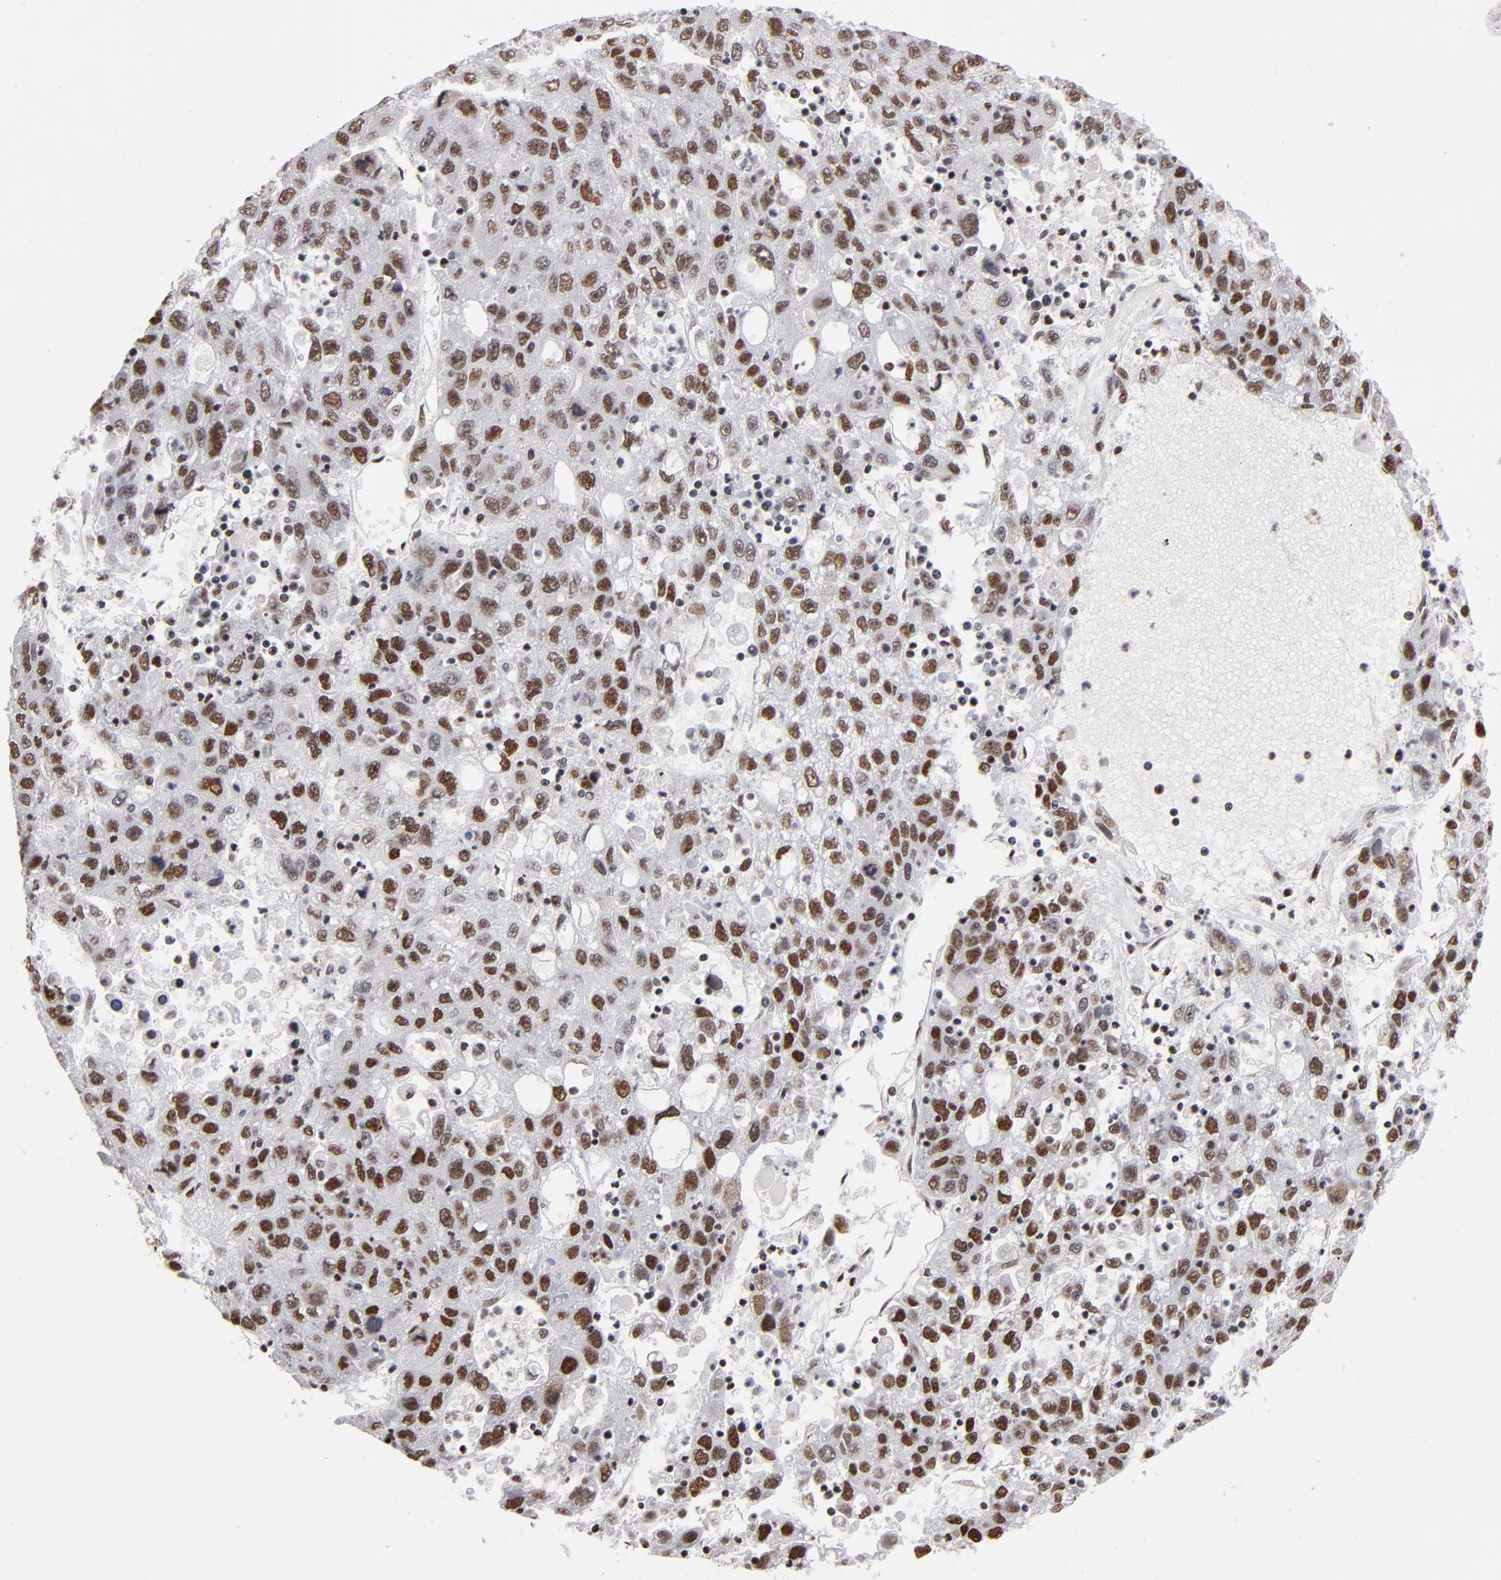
{"staining": {"intensity": "moderate", "quantity": ">75%", "location": "nuclear"}, "tissue": "liver cancer", "cell_type": "Tumor cells", "image_type": "cancer", "snomed": [{"axis": "morphology", "description": "Carcinoma, Hepatocellular, NOS"}, {"axis": "topography", "description": "Liver"}], "caption": "Human liver hepatocellular carcinoma stained with a protein marker reveals moderate staining in tumor cells.", "gene": "MRE11", "patient": {"sex": "male", "age": 49}}